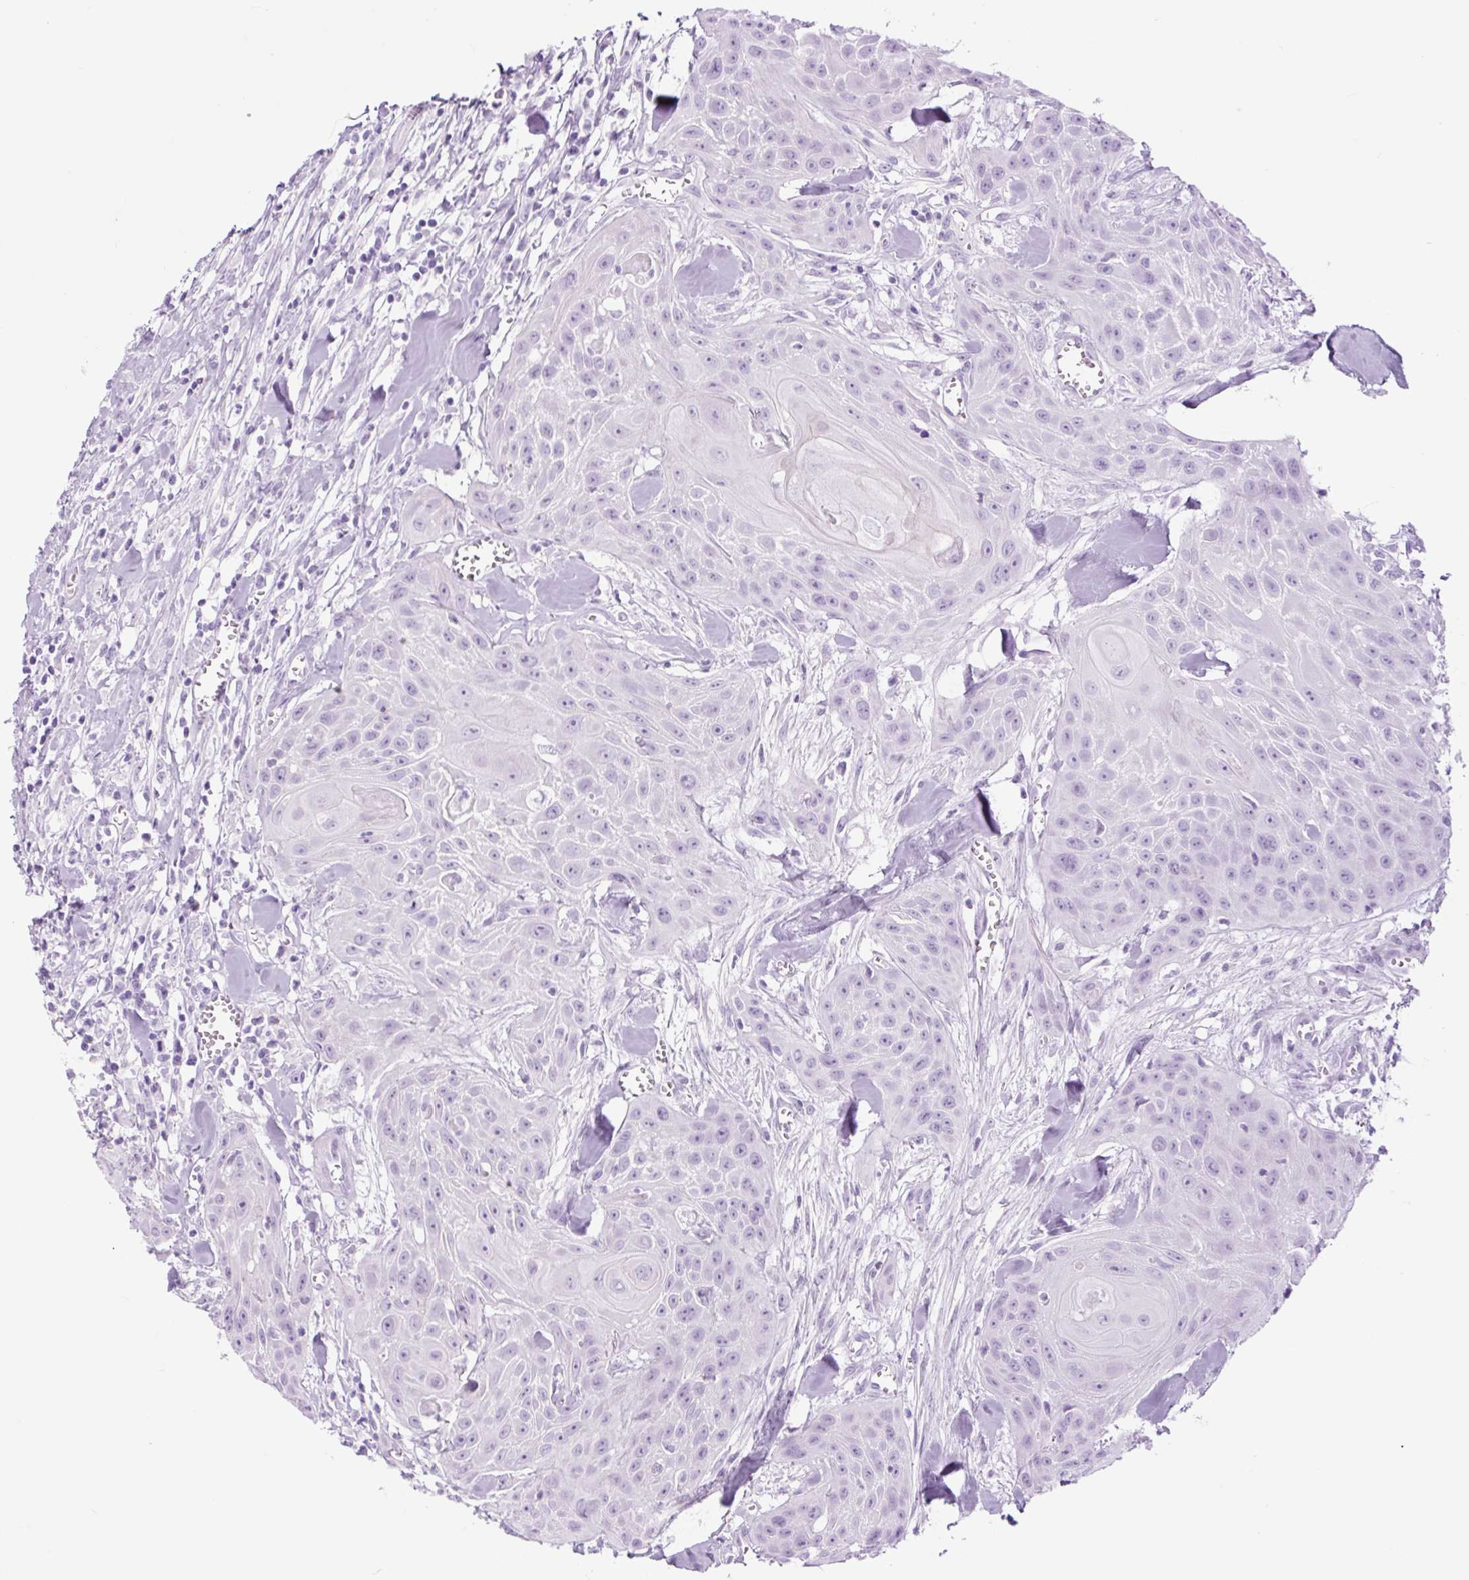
{"staining": {"intensity": "negative", "quantity": "none", "location": "none"}, "tissue": "head and neck cancer", "cell_type": "Tumor cells", "image_type": "cancer", "snomed": [{"axis": "morphology", "description": "Squamous cell carcinoma, NOS"}, {"axis": "topography", "description": "Lymph node"}, {"axis": "topography", "description": "Salivary gland"}, {"axis": "topography", "description": "Head-Neck"}], "caption": "The image reveals no staining of tumor cells in head and neck squamous cell carcinoma.", "gene": "TFF2", "patient": {"sex": "female", "age": 74}}